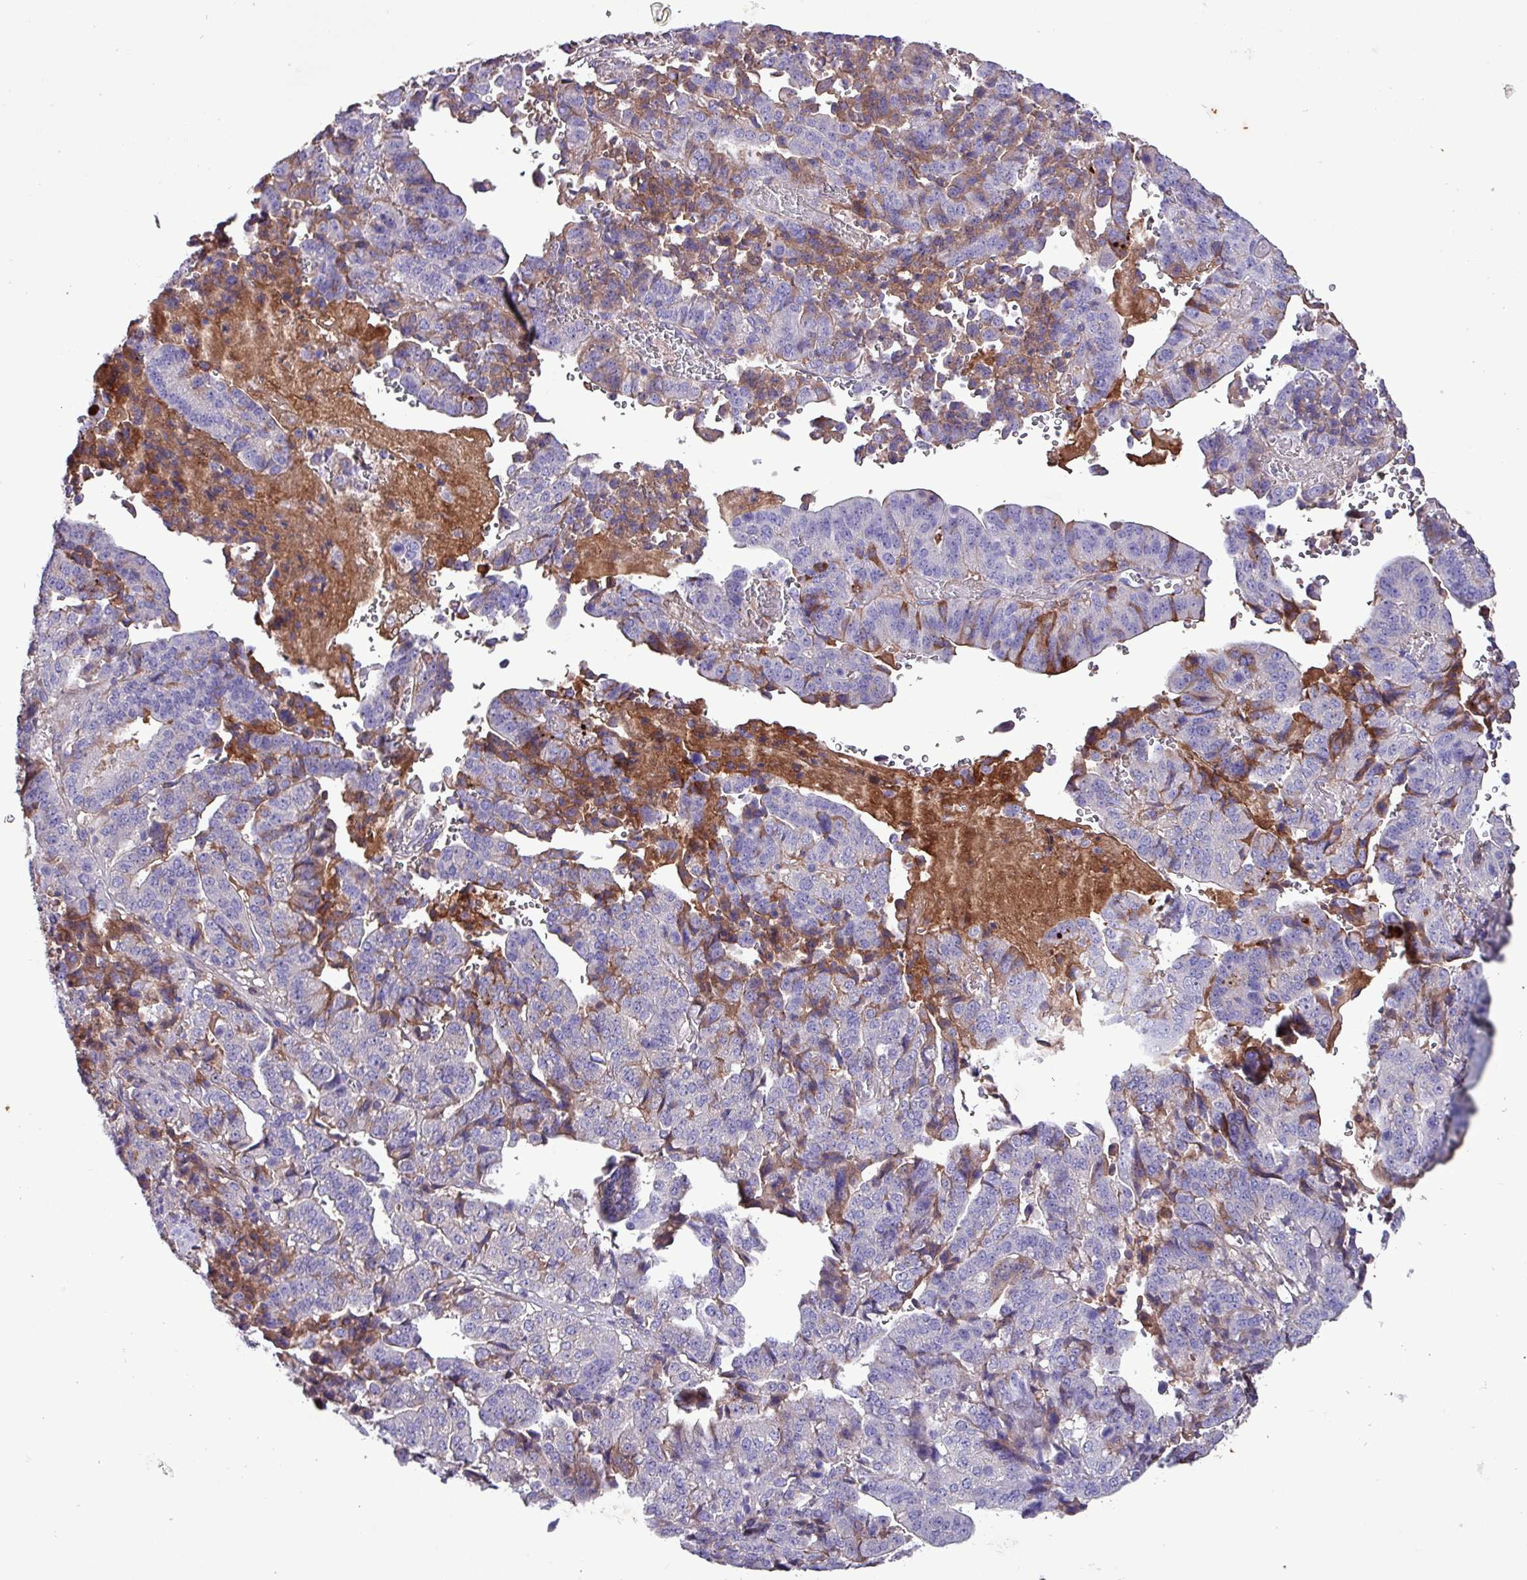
{"staining": {"intensity": "weak", "quantity": "<25%", "location": "cytoplasmic/membranous"}, "tissue": "stomach cancer", "cell_type": "Tumor cells", "image_type": "cancer", "snomed": [{"axis": "morphology", "description": "Adenocarcinoma, NOS"}, {"axis": "topography", "description": "Stomach"}], "caption": "DAB (3,3'-diaminobenzidine) immunohistochemical staining of human stomach cancer (adenocarcinoma) reveals no significant expression in tumor cells.", "gene": "HP", "patient": {"sex": "male", "age": 48}}